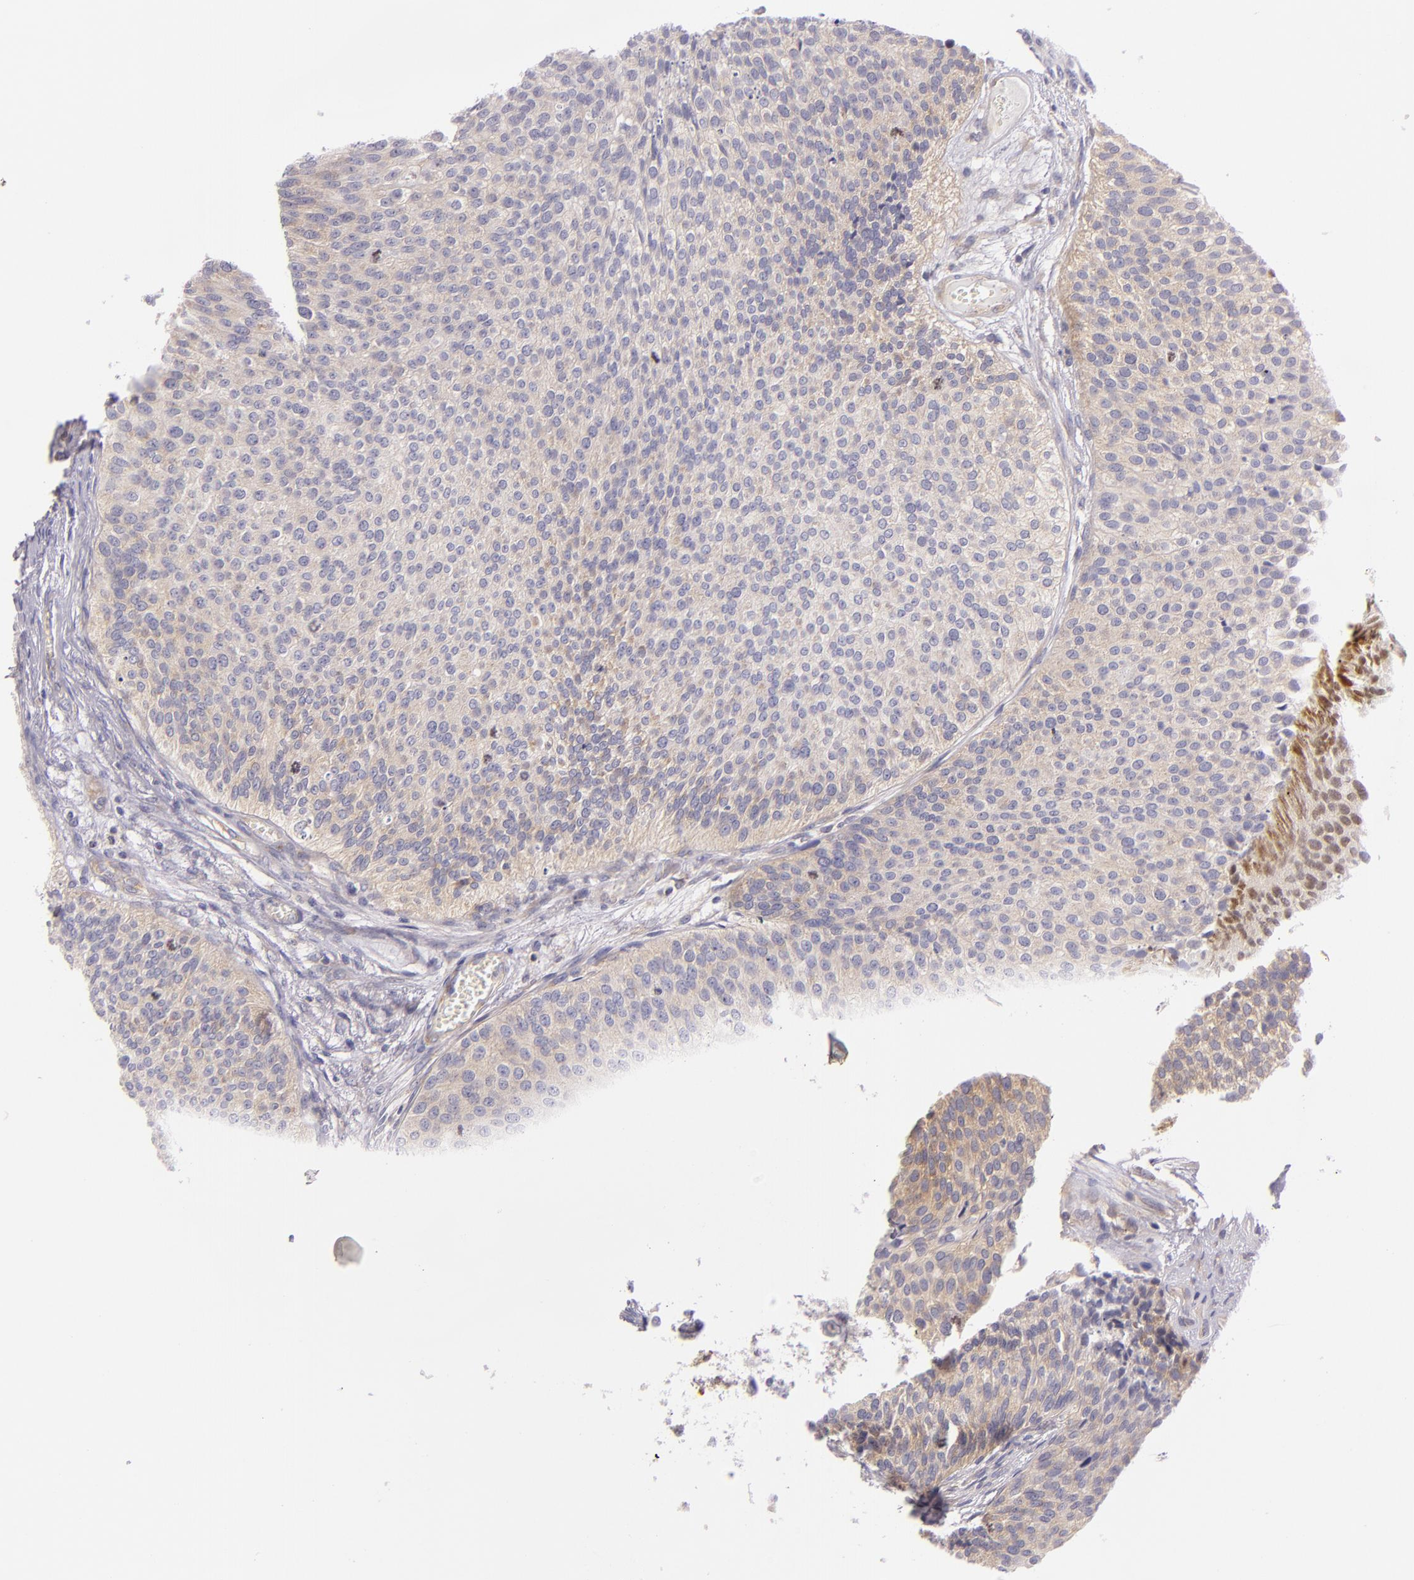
{"staining": {"intensity": "weak", "quantity": ">75%", "location": "cytoplasmic/membranous"}, "tissue": "urothelial cancer", "cell_type": "Tumor cells", "image_type": "cancer", "snomed": [{"axis": "morphology", "description": "Urothelial carcinoma, Low grade"}, {"axis": "topography", "description": "Urinary bladder"}], "caption": "Brown immunohistochemical staining in human urothelial cancer demonstrates weak cytoplasmic/membranous positivity in about >75% of tumor cells.", "gene": "UPF3B", "patient": {"sex": "male", "age": 84}}